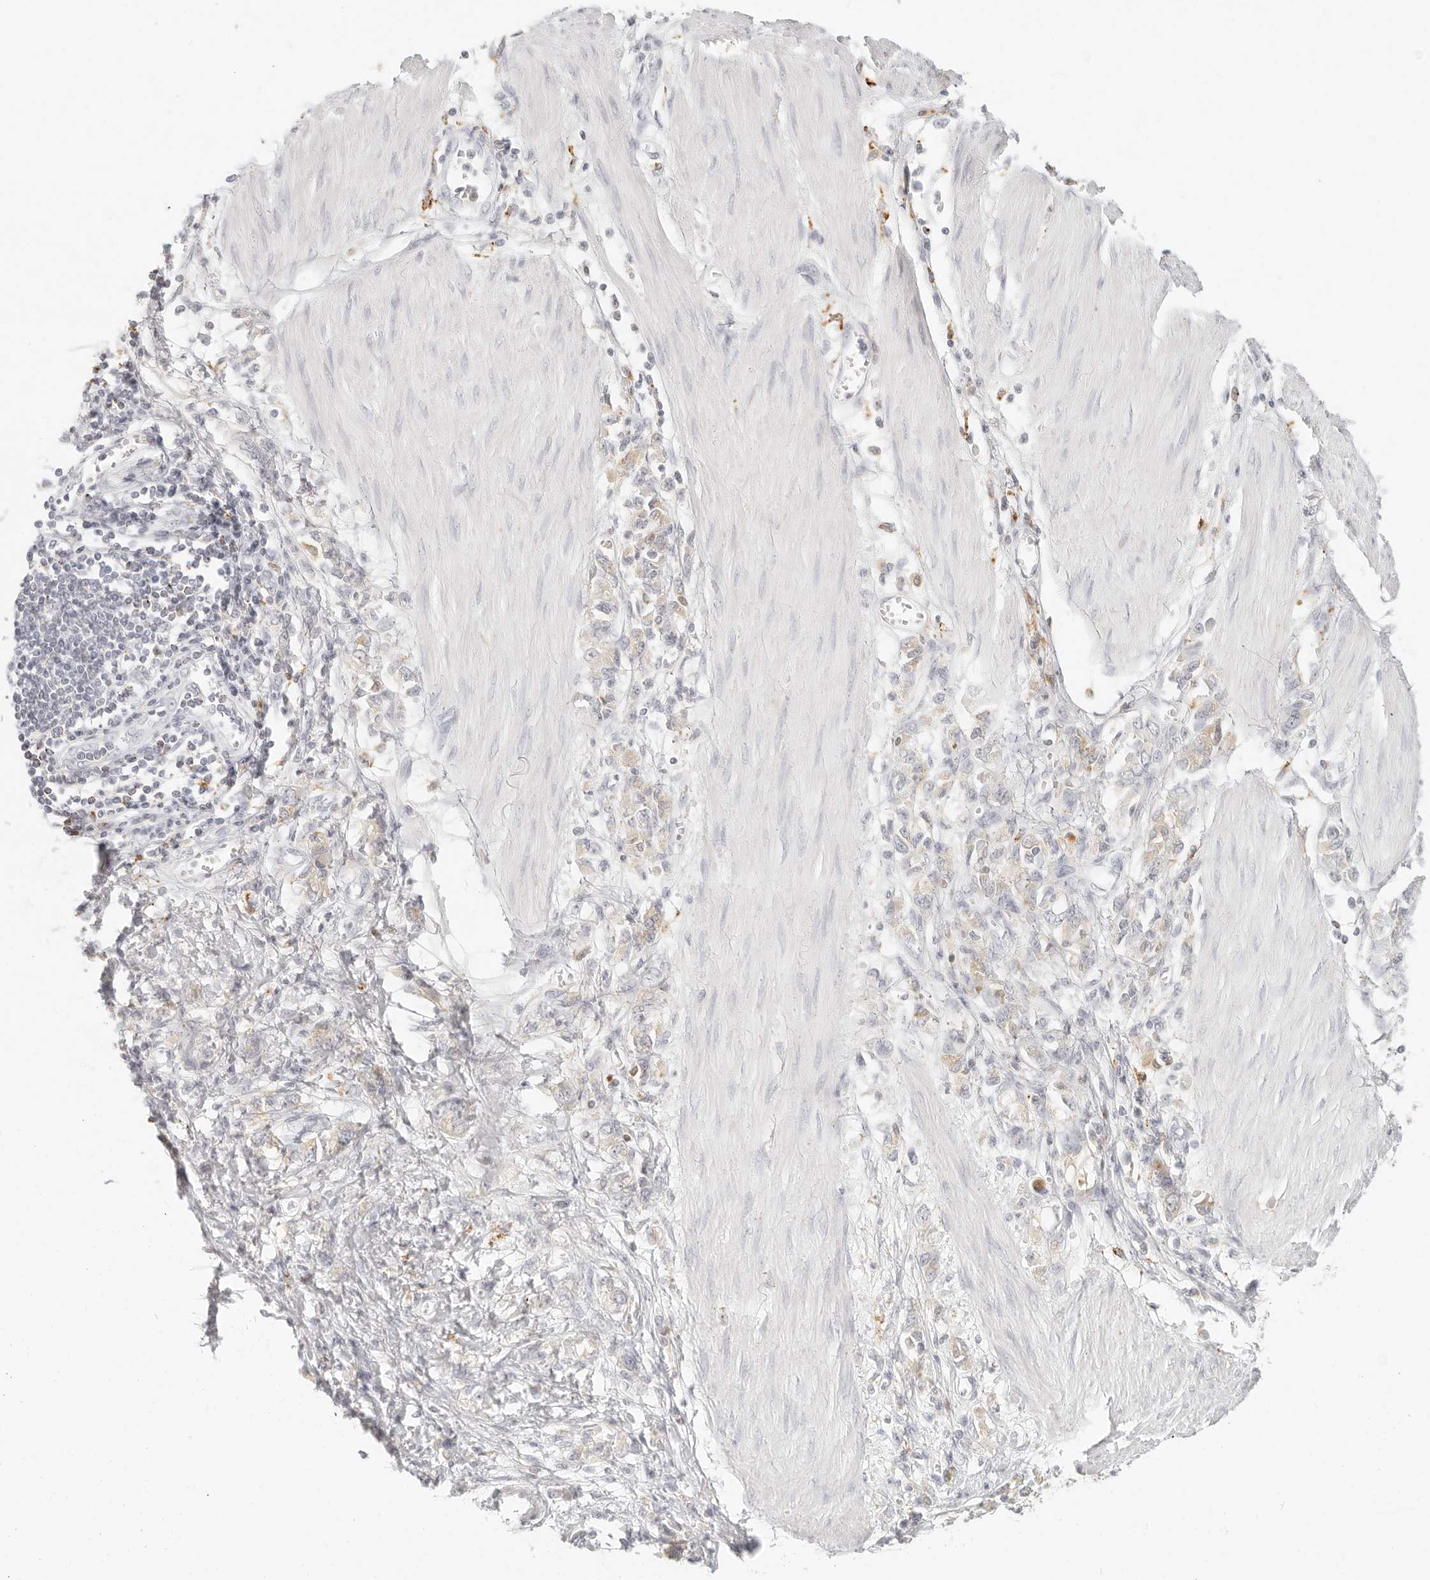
{"staining": {"intensity": "weak", "quantity": "<25%", "location": "cytoplasmic/membranous"}, "tissue": "stomach cancer", "cell_type": "Tumor cells", "image_type": "cancer", "snomed": [{"axis": "morphology", "description": "Adenocarcinoma, NOS"}, {"axis": "topography", "description": "Stomach"}], "caption": "Adenocarcinoma (stomach) was stained to show a protein in brown. There is no significant positivity in tumor cells. (DAB IHC with hematoxylin counter stain).", "gene": "RNASET2", "patient": {"sex": "female", "age": 76}}